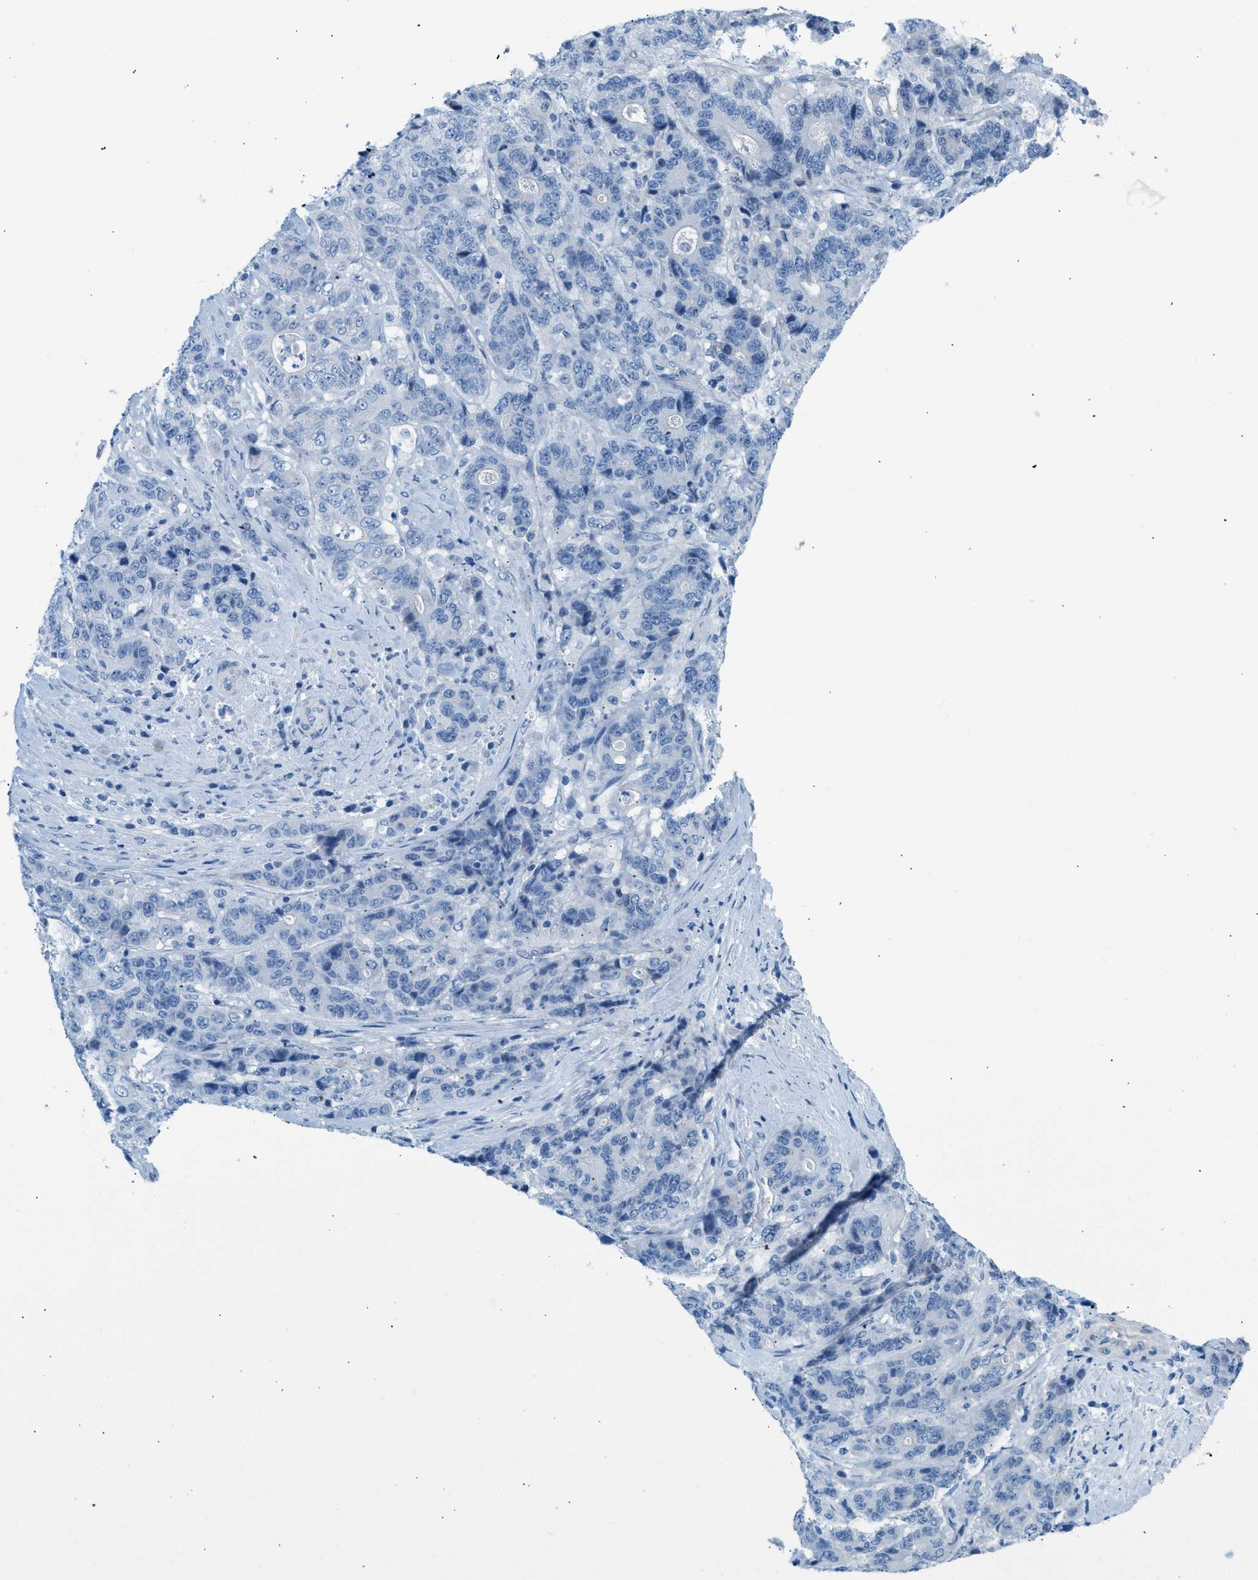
{"staining": {"intensity": "negative", "quantity": "none", "location": "none"}, "tissue": "stomach cancer", "cell_type": "Tumor cells", "image_type": "cancer", "snomed": [{"axis": "morphology", "description": "Adenocarcinoma, NOS"}, {"axis": "topography", "description": "Stomach"}], "caption": "Image shows no significant protein positivity in tumor cells of stomach cancer (adenocarcinoma).", "gene": "SPAM1", "patient": {"sex": "female", "age": 73}}